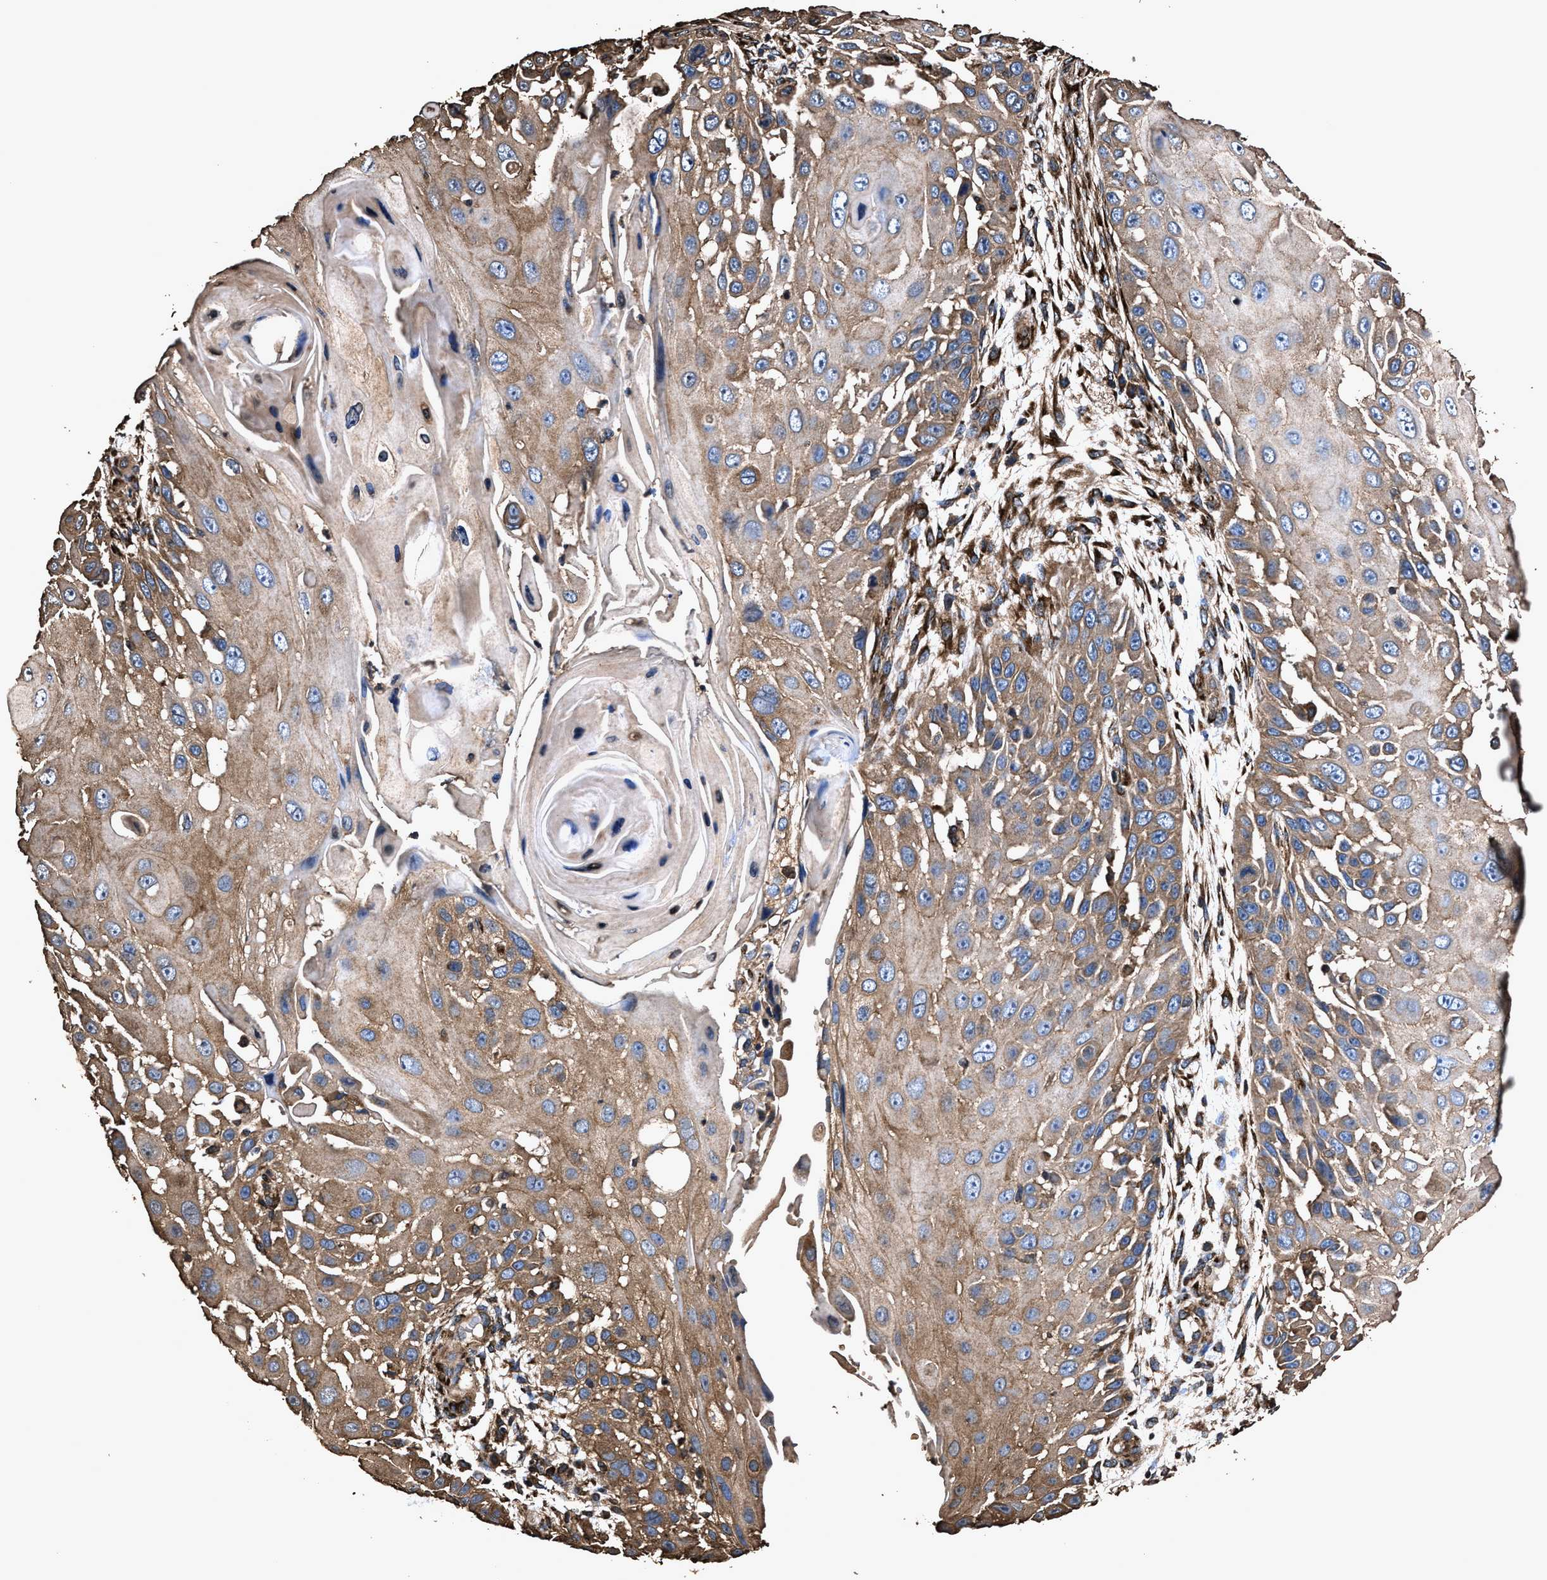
{"staining": {"intensity": "moderate", "quantity": ">75%", "location": "cytoplasmic/membranous"}, "tissue": "skin cancer", "cell_type": "Tumor cells", "image_type": "cancer", "snomed": [{"axis": "morphology", "description": "Squamous cell carcinoma, NOS"}, {"axis": "topography", "description": "Skin"}], "caption": "Tumor cells demonstrate medium levels of moderate cytoplasmic/membranous positivity in about >75% of cells in human skin cancer. (IHC, brightfield microscopy, high magnification).", "gene": "ZMYND19", "patient": {"sex": "female", "age": 44}}